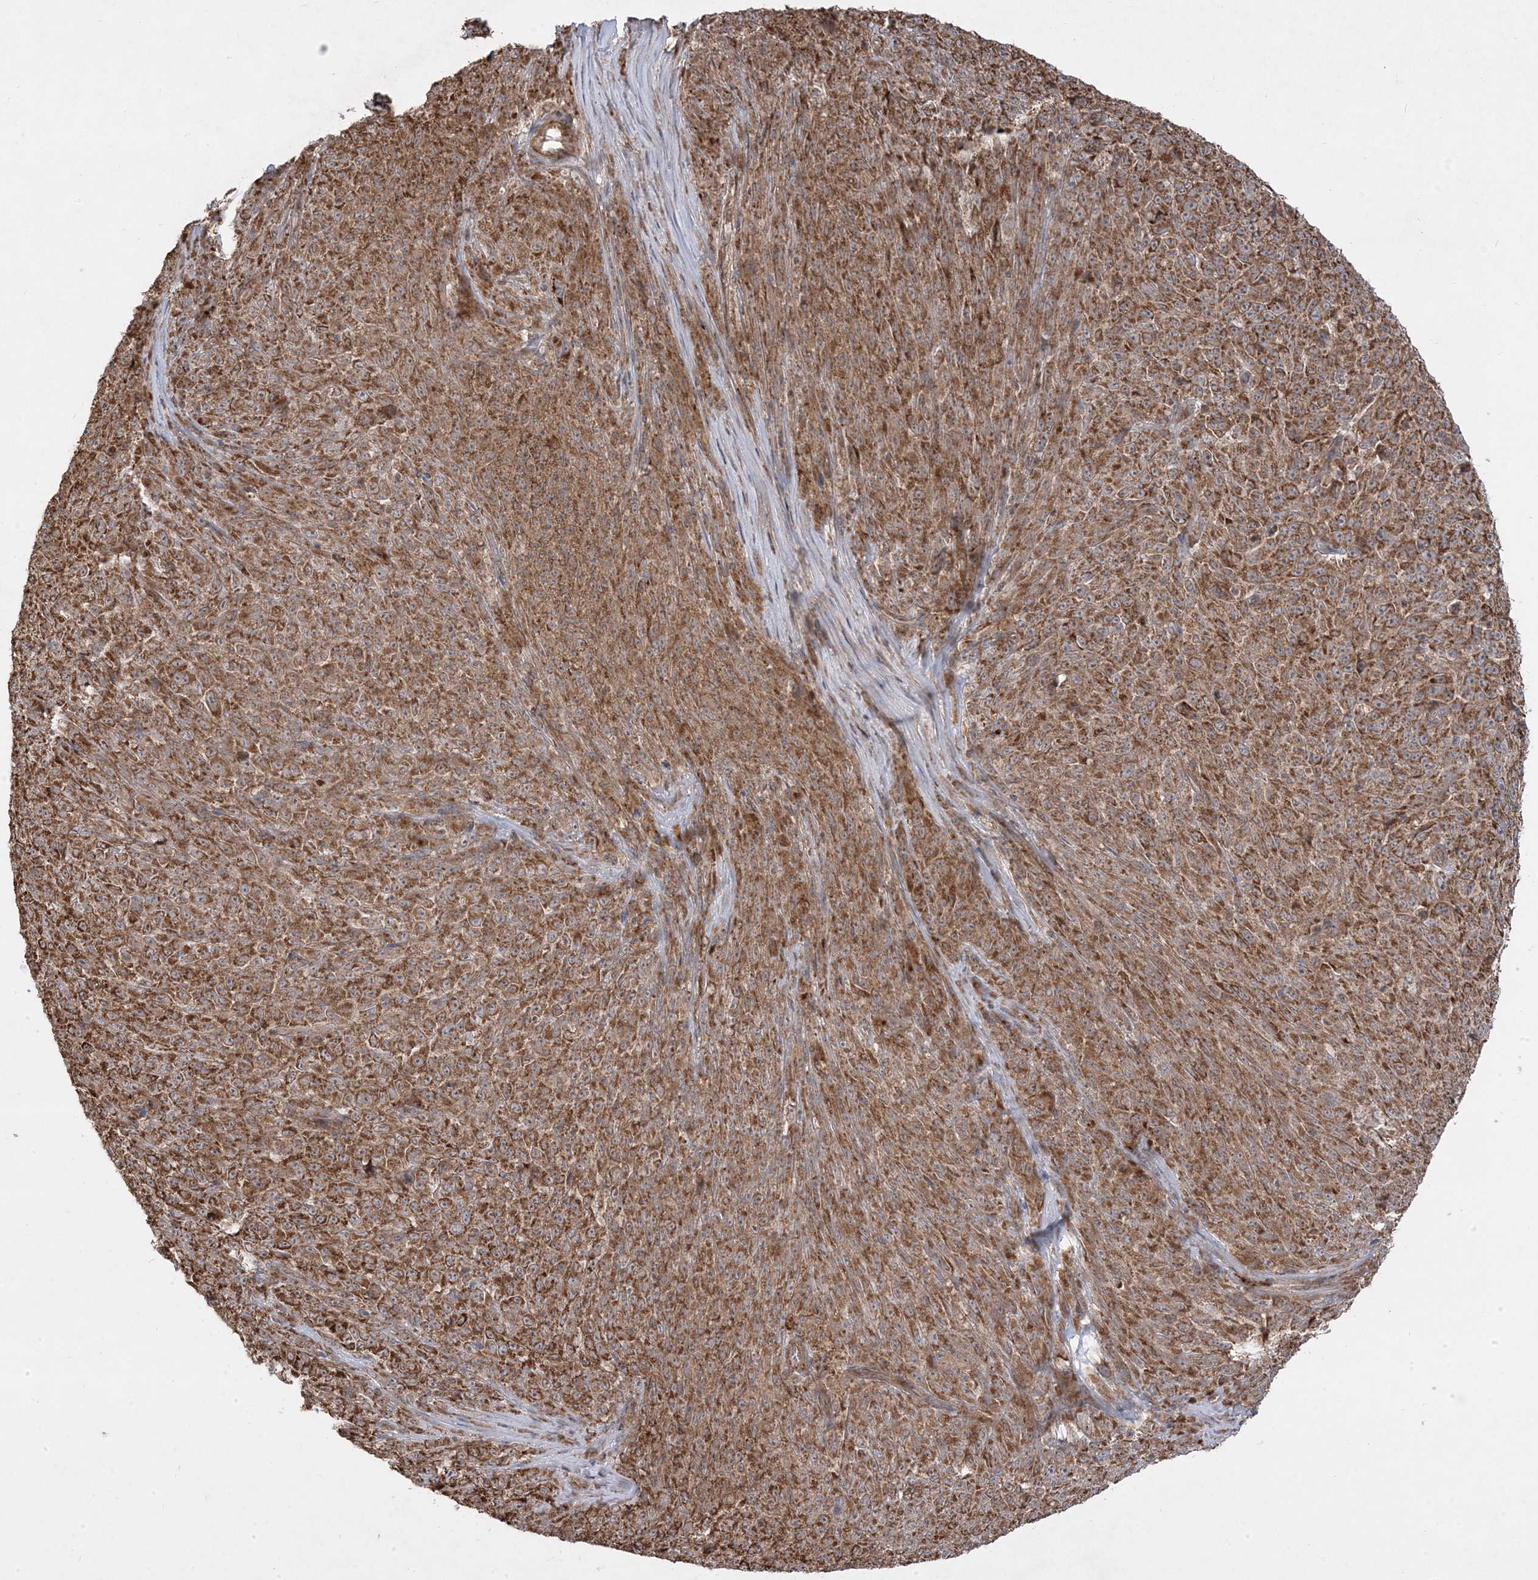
{"staining": {"intensity": "moderate", "quantity": ">75%", "location": "cytoplasmic/membranous"}, "tissue": "melanoma", "cell_type": "Tumor cells", "image_type": "cancer", "snomed": [{"axis": "morphology", "description": "Malignant melanoma, NOS"}, {"axis": "topography", "description": "Skin"}], "caption": "High-power microscopy captured an immunohistochemistry (IHC) image of malignant melanoma, revealing moderate cytoplasmic/membranous staining in approximately >75% of tumor cells.", "gene": "CLUAP1", "patient": {"sex": "female", "age": 82}}